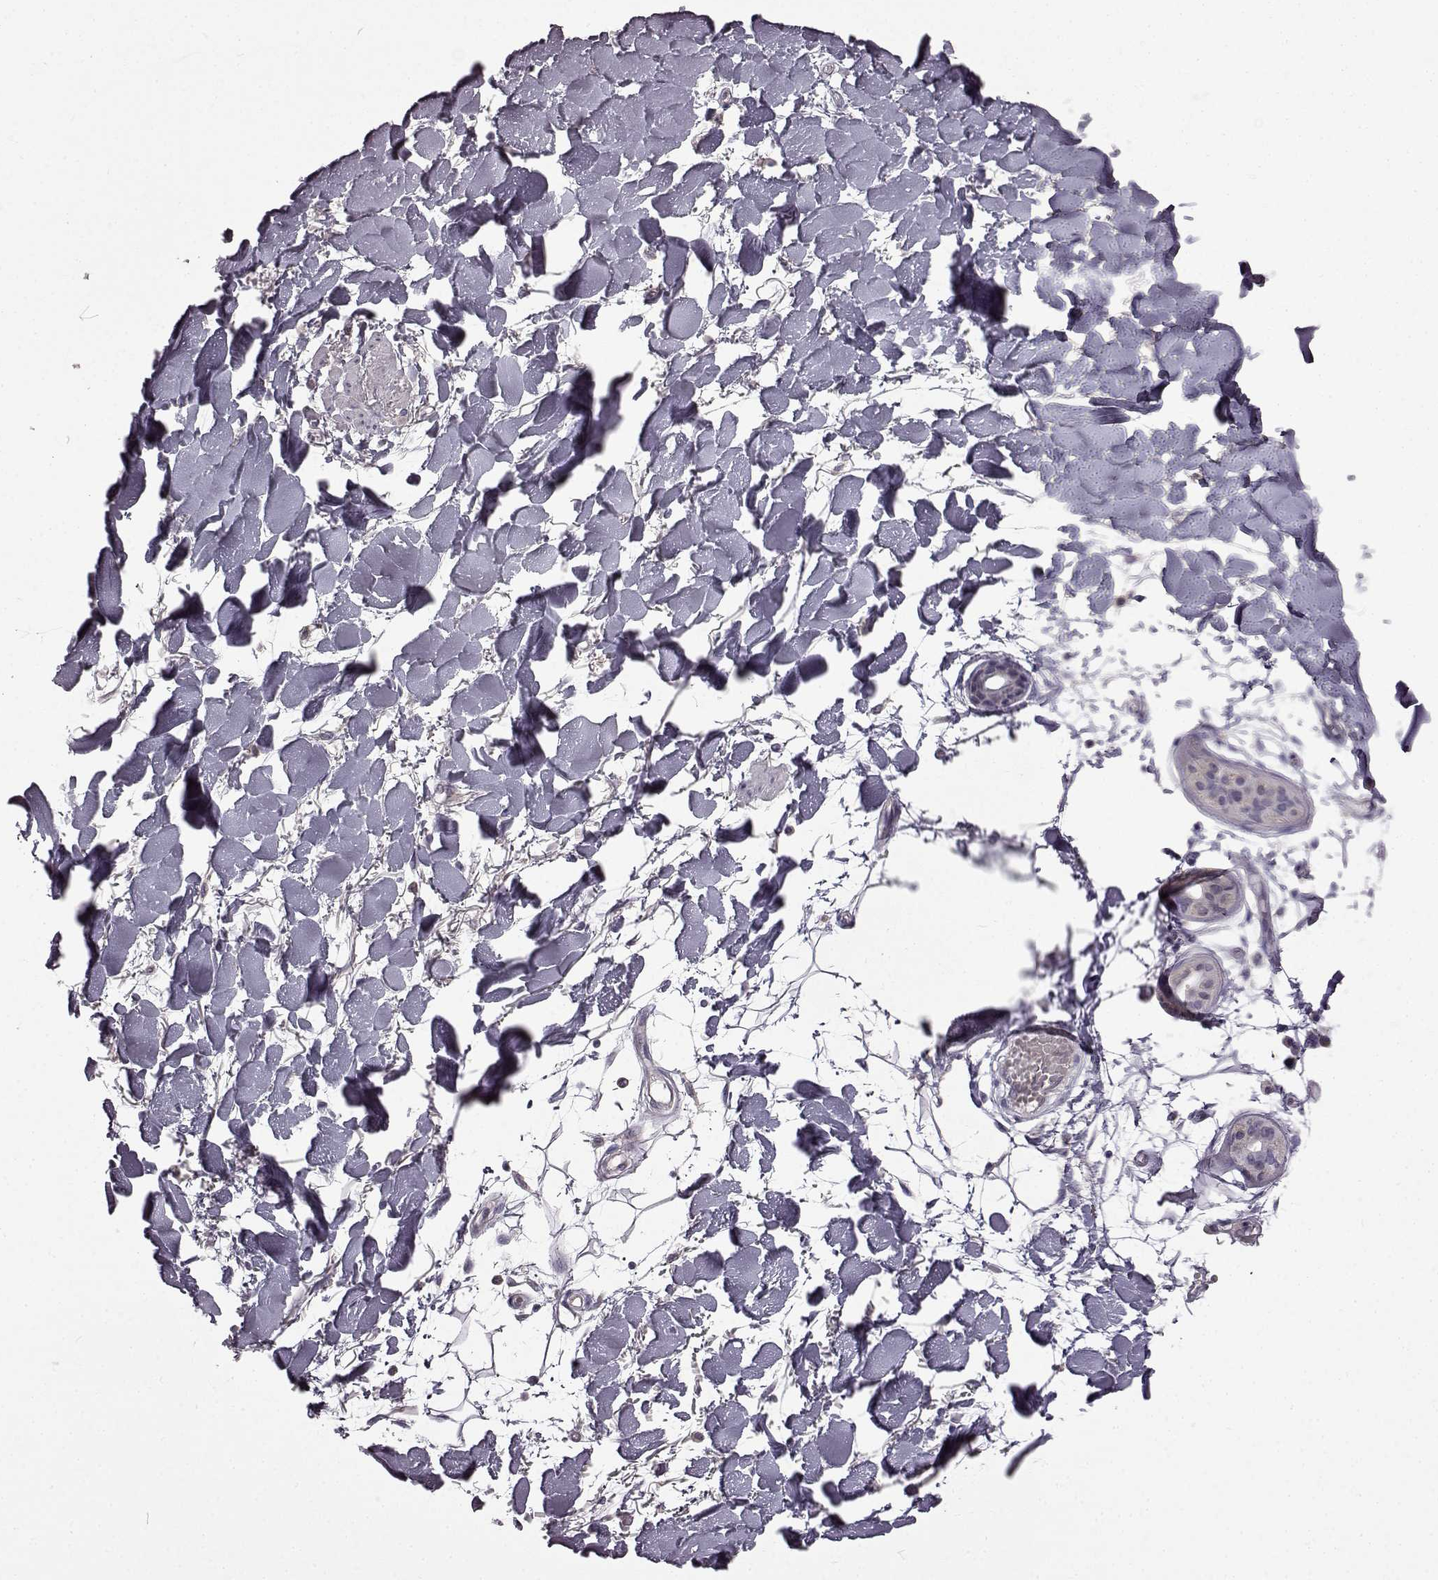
{"staining": {"intensity": "negative", "quantity": "none", "location": "none"}, "tissue": "skin cancer", "cell_type": "Tumor cells", "image_type": "cancer", "snomed": [{"axis": "morphology", "description": "Squamous cell carcinoma, NOS"}, {"axis": "topography", "description": "Skin"}, {"axis": "topography", "description": "Vulva"}], "caption": "A histopathology image of human skin cancer (squamous cell carcinoma) is negative for staining in tumor cells.", "gene": "B3GNT6", "patient": {"sex": "female", "age": 75}}